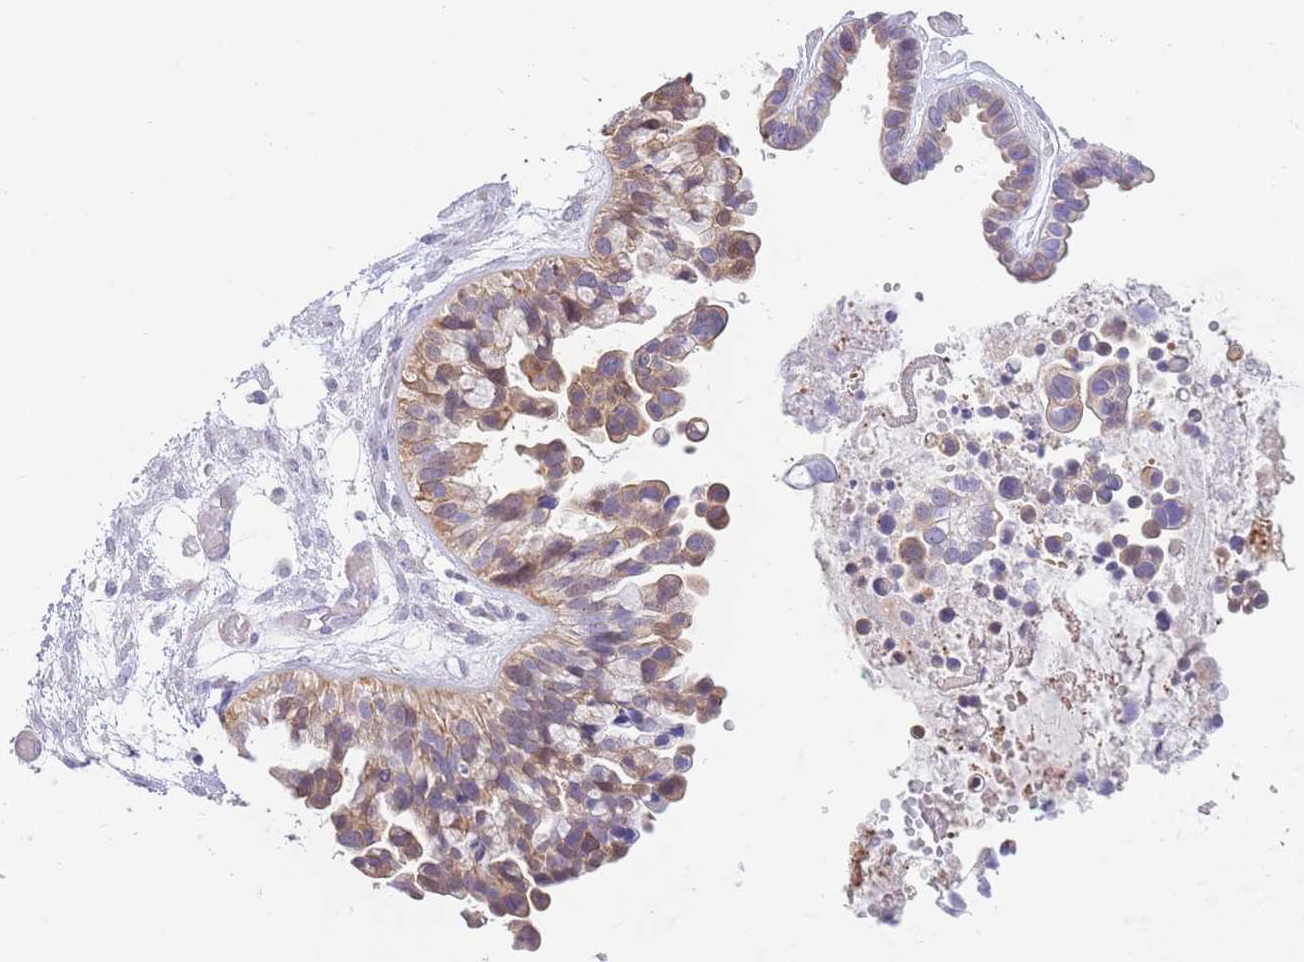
{"staining": {"intensity": "weak", "quantity": "<25%", "location": "cytoplasmic/membranous"}, "tissue": "ovarian cancer", "cell_type": "Tumor cells", "image_type": "cancer", "snomed": [{"axis": "morphology", "description": "Cystadenocarcinoma, serous, NOS"}, {"axis": "topography", "description": "Ovary"}], "caption": "Immunohistochemistry (IHC) photomicrograph of human ovarian cancer (serous cystadenocarcinoma) stained for a protein (brown), which reveals no staining in tumor cells.", "gene": "IMPG1", "patient": {"sex": "female", "age": 56}}